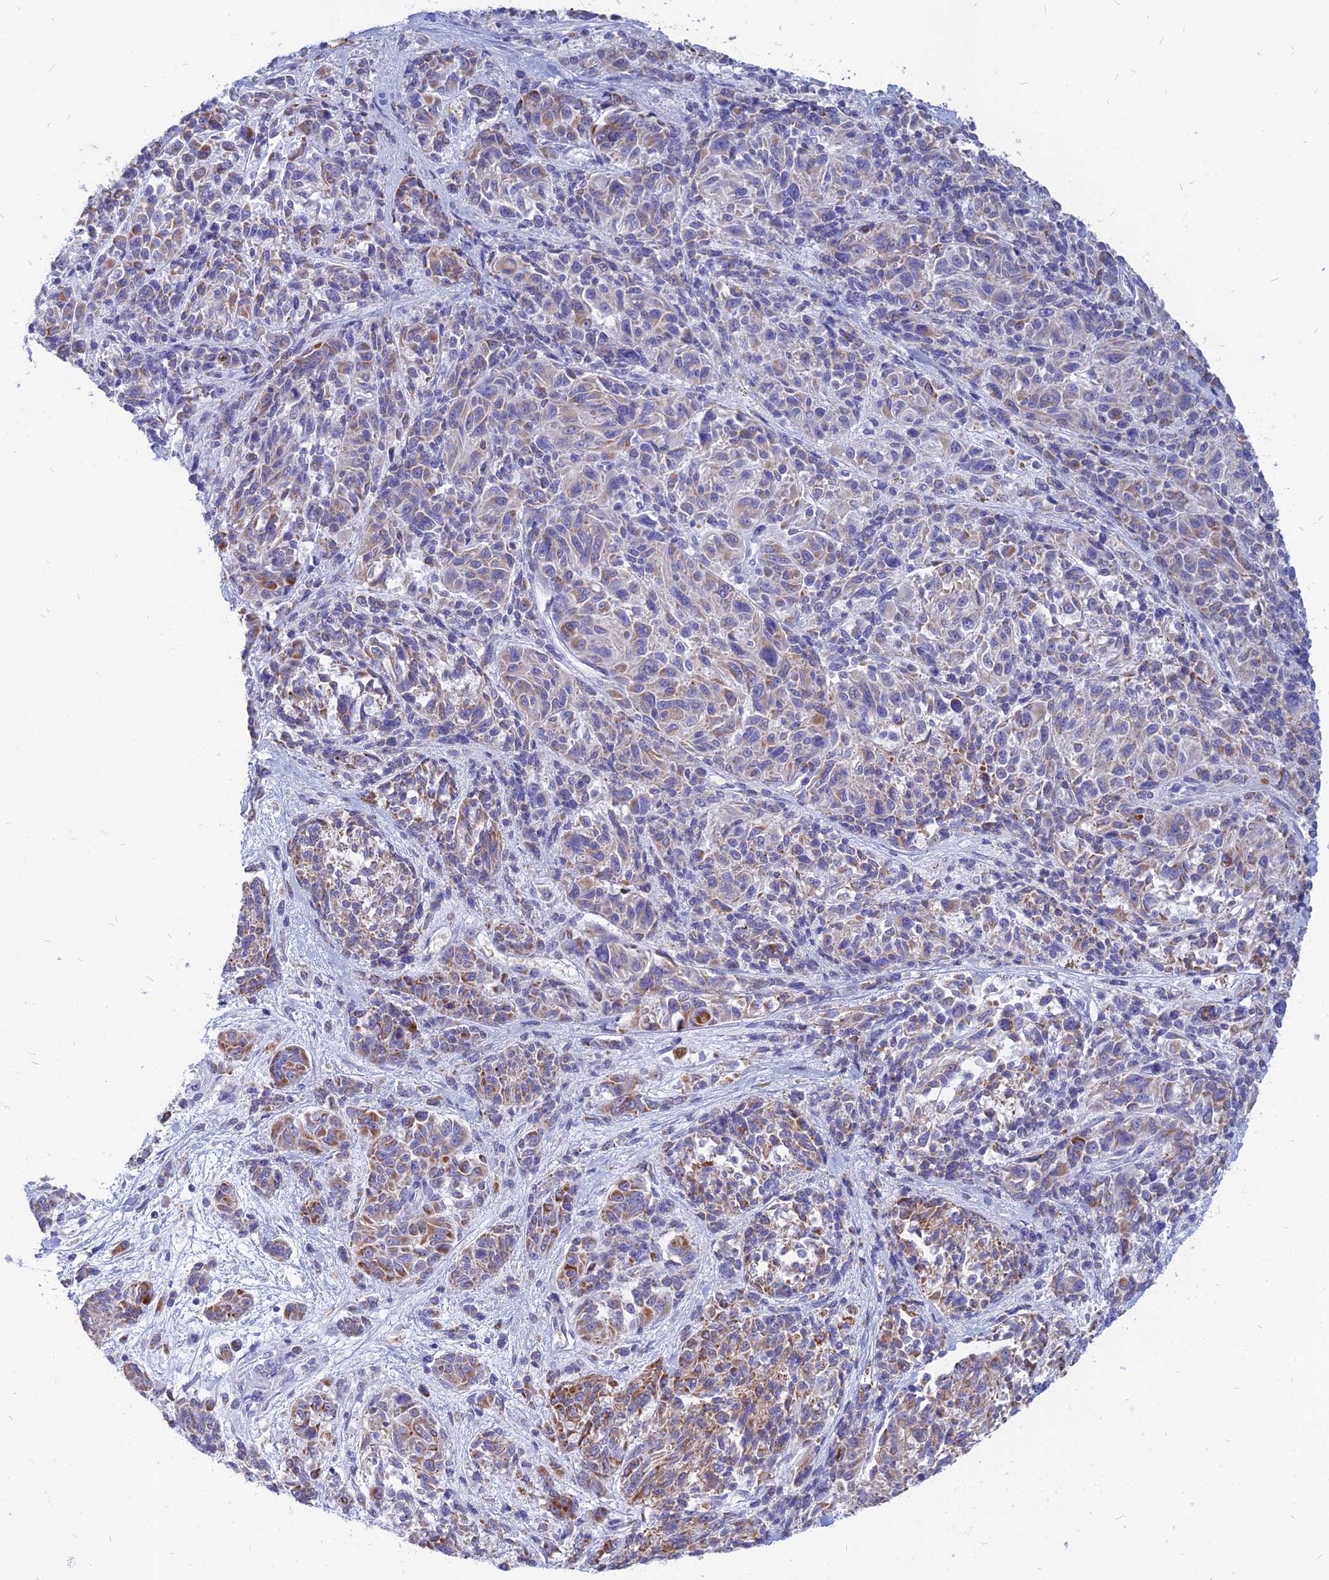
{"staining": {"intensity": "moderate", "quantity": "25%-75%", "location": "cytoplasmic/membranous"}, "tissue": "melanoma", "cell_type": "Tumor cells", "image_type": "cancer", "snomed": [{"axis": "morphology", "description": "Malignant melanoma, NOS"}, {"axis": "topography", "description": "Skin"}], "caption": "Brown immunohistochemical staining in human melanoma exhibits moderate cytoplasmic/membranous expression in approximately 25%-75% of tumor cells.", "gene": "HHAT", "patient": {"sex": "male", "age": 53}}